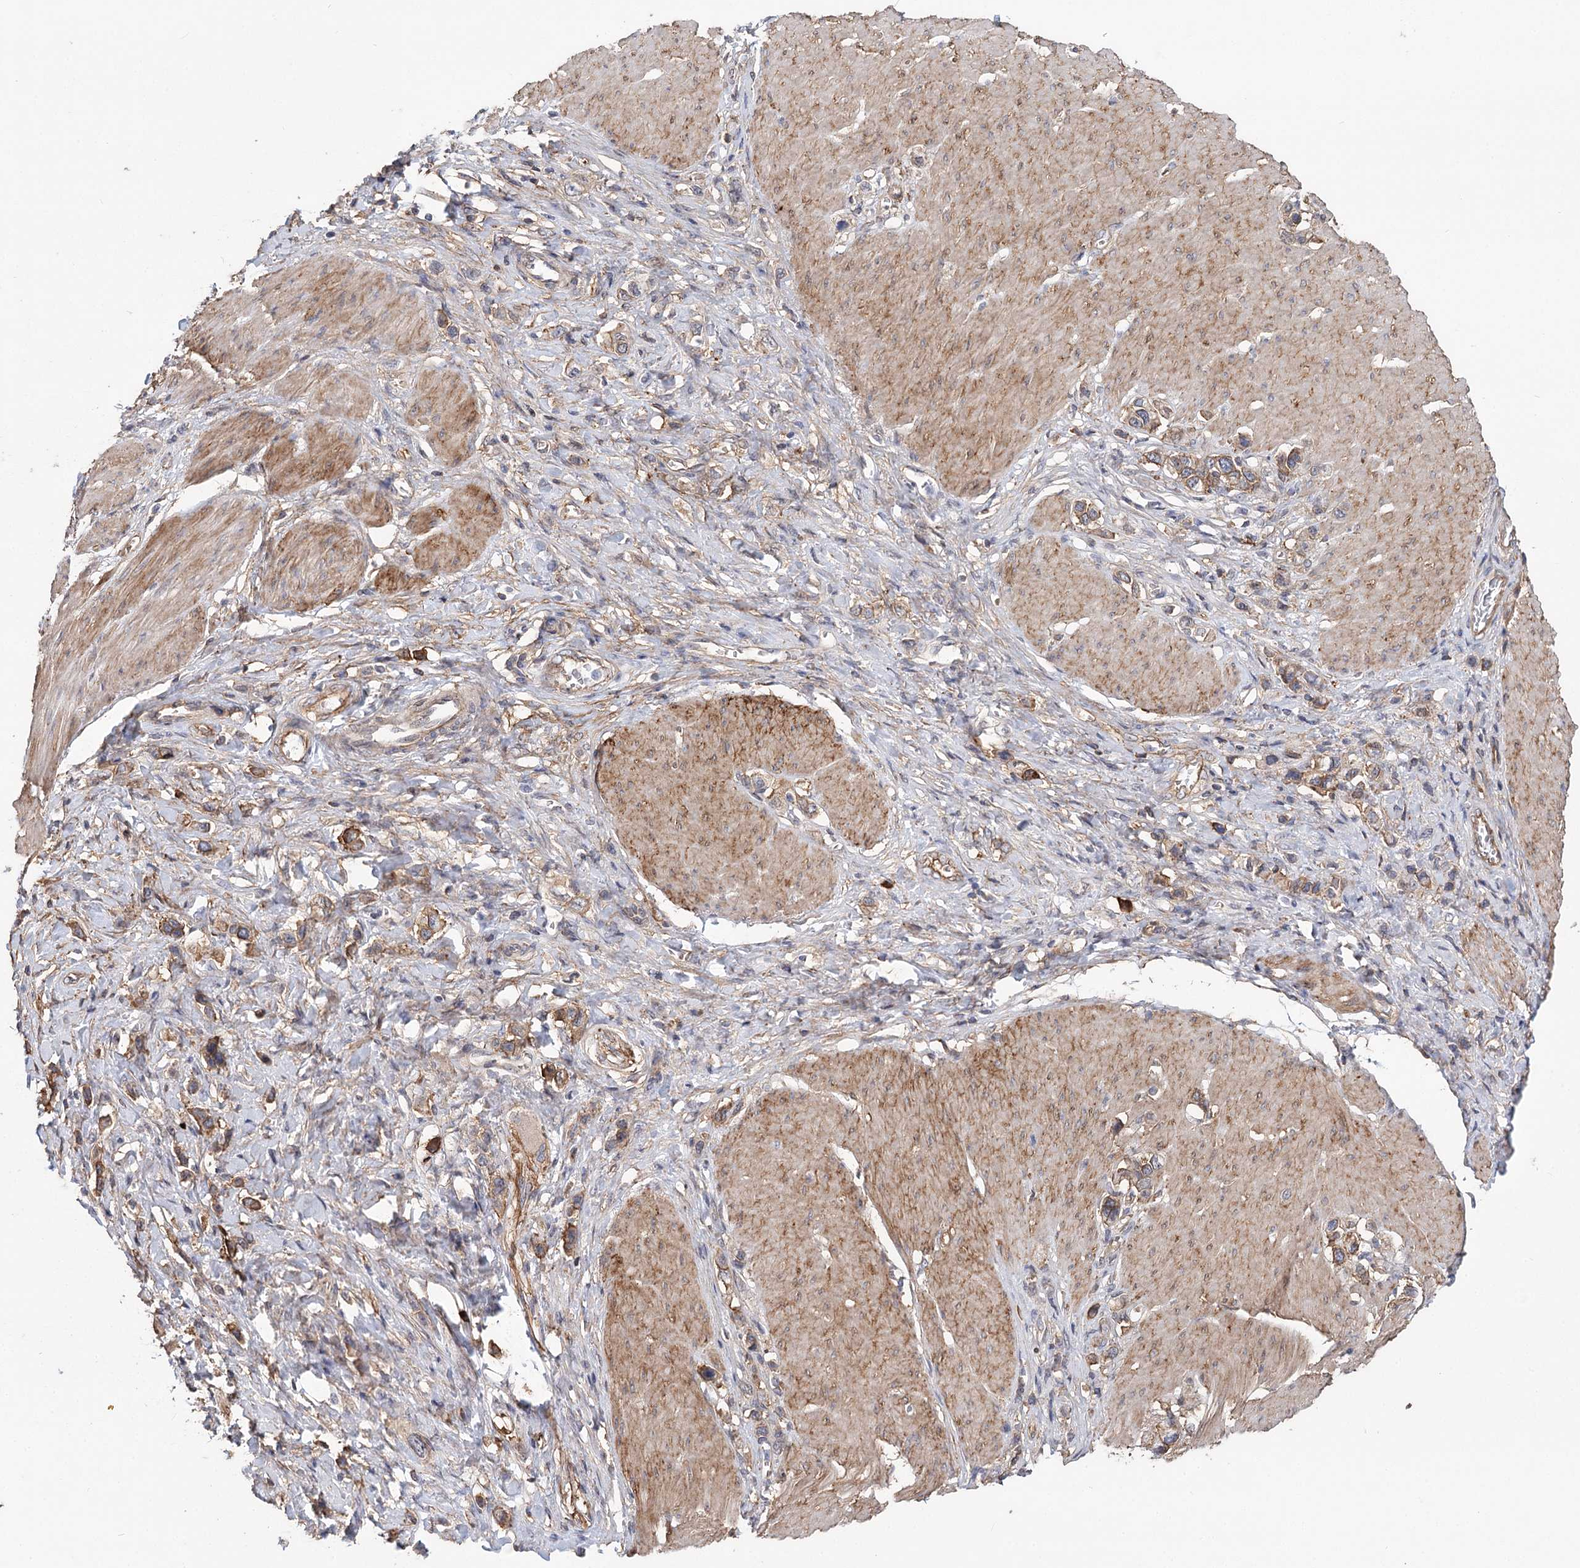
{"staining": {"intensity": "moderate", "quantity": ">75%", "location": "cytoplasmic/membranous"}, "tissue": "stomach cancer", "cell_type": "Tumor cells", "image_type": "cancer", "snomed": [{"axis": "morphology", "description": "Normal tissue, NOS"}, {"axis": "morphology", "description": "Adenocarcinoma, NOS"}, {"axis": "topography", "description": "Stomach, upper"}, {"axis": "topography", "description": "Stomach"}], "caption": "IHC micrograph of human stomach cancer stained for a protein (brown), which displays medium levels of moderate cytoplasmic/membranous positivity in approximately >75% of tumor cells.", "gene": "TMEM218", "patient": {"sex": "female", "age": 65}}